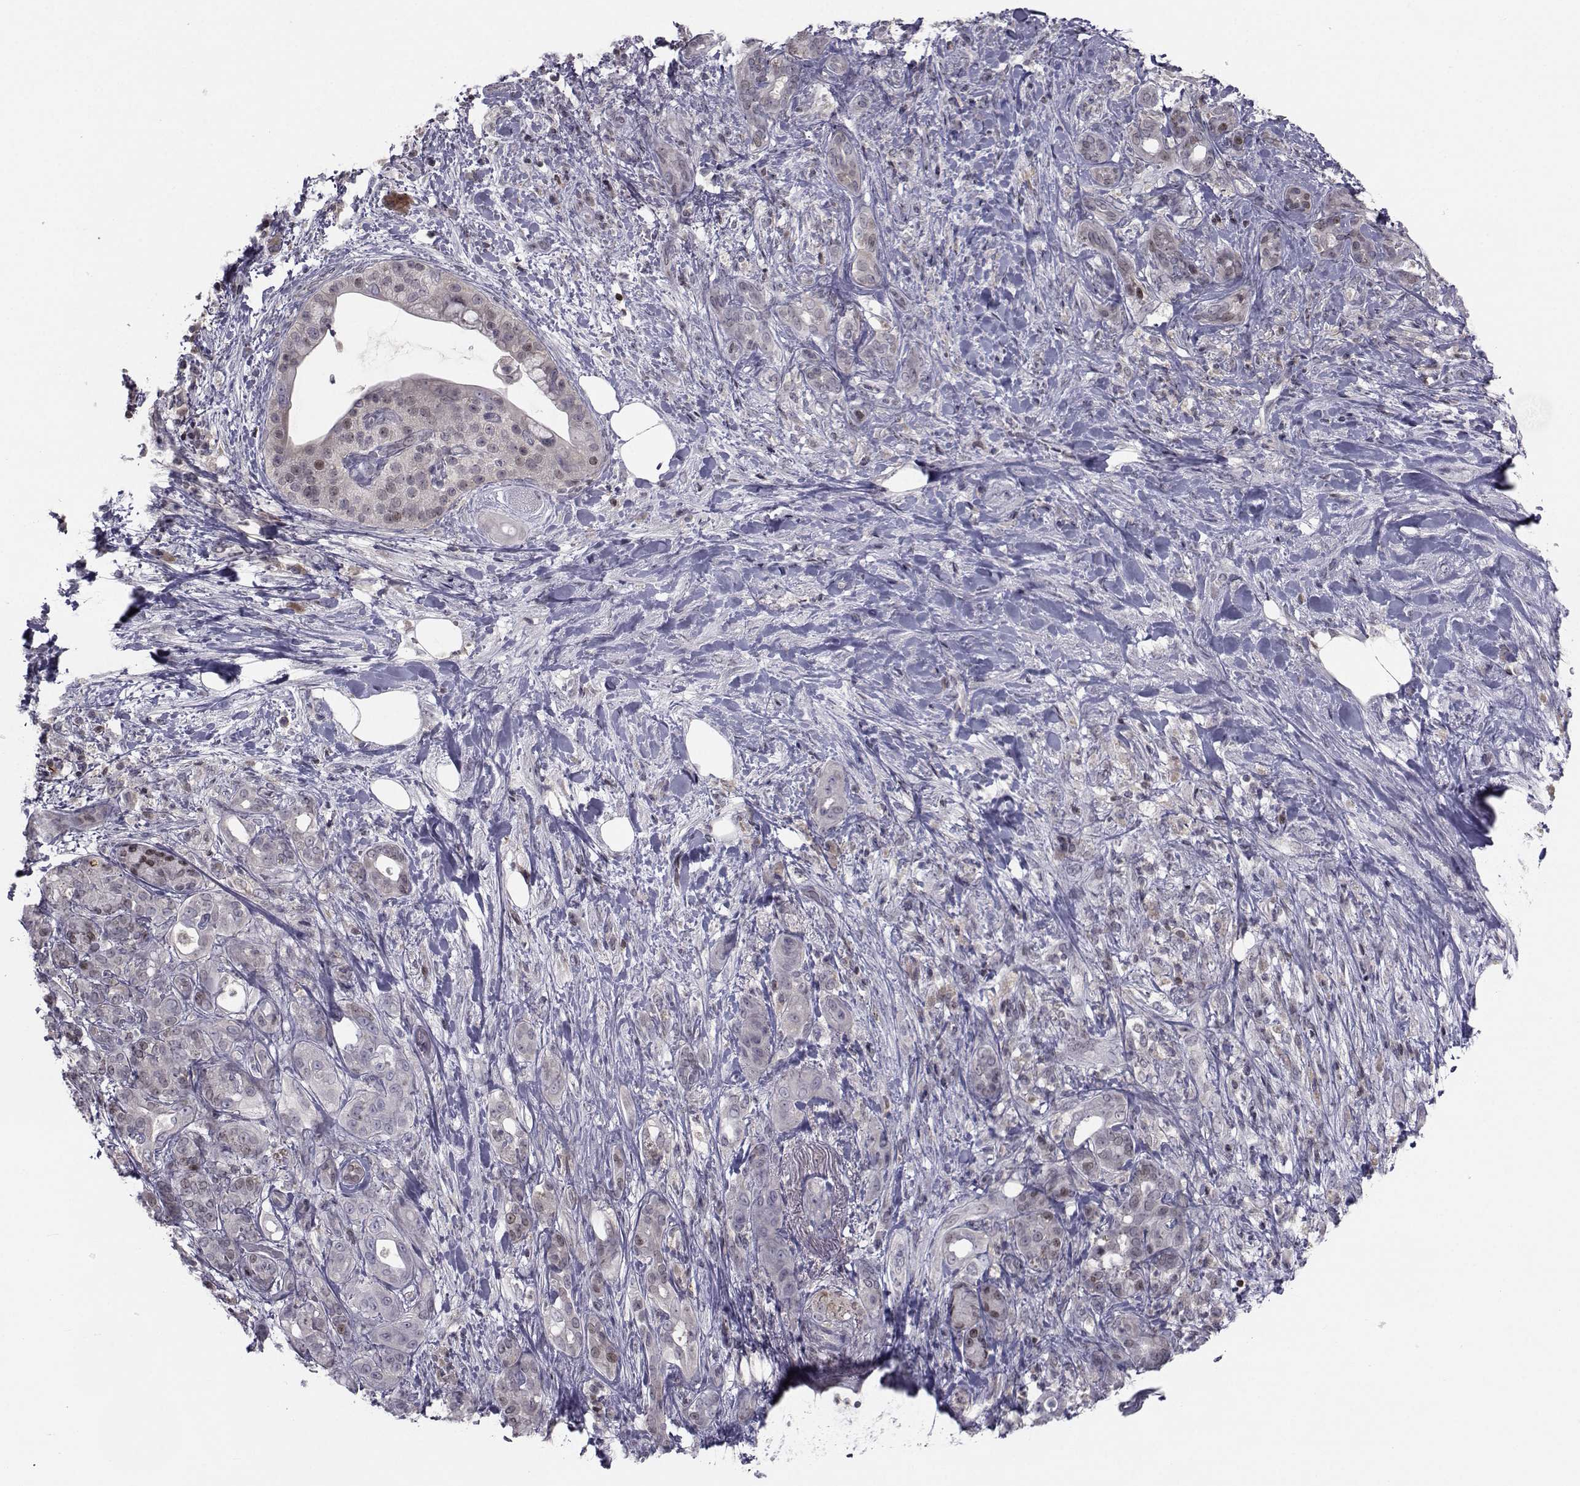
{"staining": {"intensity": "negative", "quantity": "none", "location": "none"}, "tissue": "pancreatic cancer", "cell_type": "Tumor cells", "image_type": "cancer", "snomed": [{"axis": "morphology", "description": "Adenocarcinoma, NOS"}, {"axis": "topography", "description": "Pancreas"}], "caption": "Protein analysis of adenocarcinoma (pancreatic) demonstrates no significant positivity in tumor cells. (DAB (3,3'-diaminobenzidine) IHC with hematoxylin counter stain).", "gene": "PCP4L1", "patient": {"sex": "male", "age": 71}}